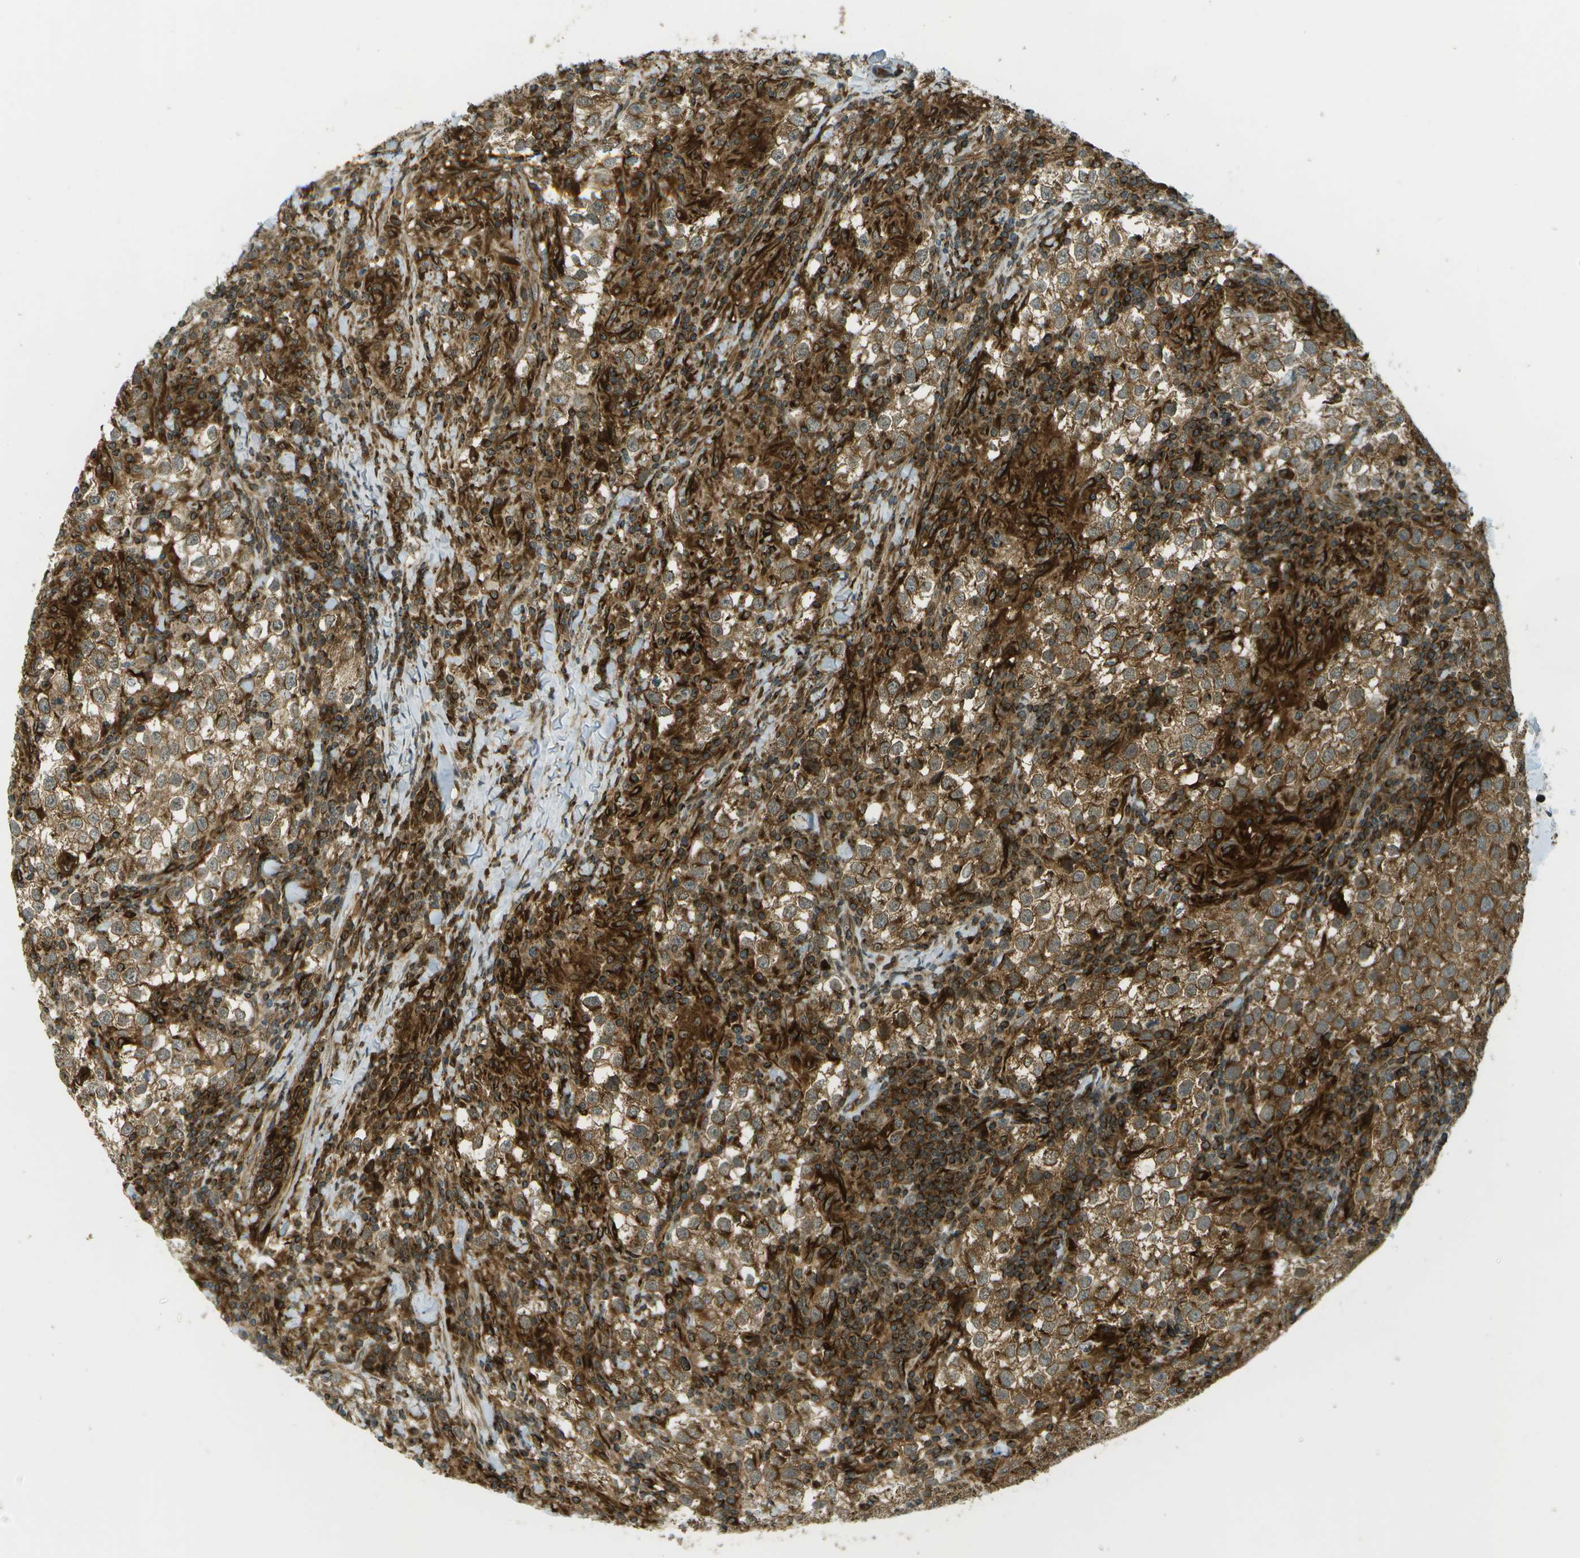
{"staining": {"intensity": "moderate", "quantity": ">75%", "location": "cytoplasmic/membranous"}, "tissue": "testis cancer", "cell_type": "Tumor cells", "image_type": "cancer", "snomed": [{"axis": "morphology", "description": "Seminoma, NOS"}, {"axis": "morphology", "description": "Carcinoma, Embryonal, NOS"}, {"axis": "topography", "description": "Testis"}], "caption": "The image exhibits immunohistochemical staining of testis seminoma. There is moderate cytoplasmic/membranous expression is present in approximately >75% of tumor cells.", "gene": "TMTC1", "patient": {"sex": "male", "age": 36}}